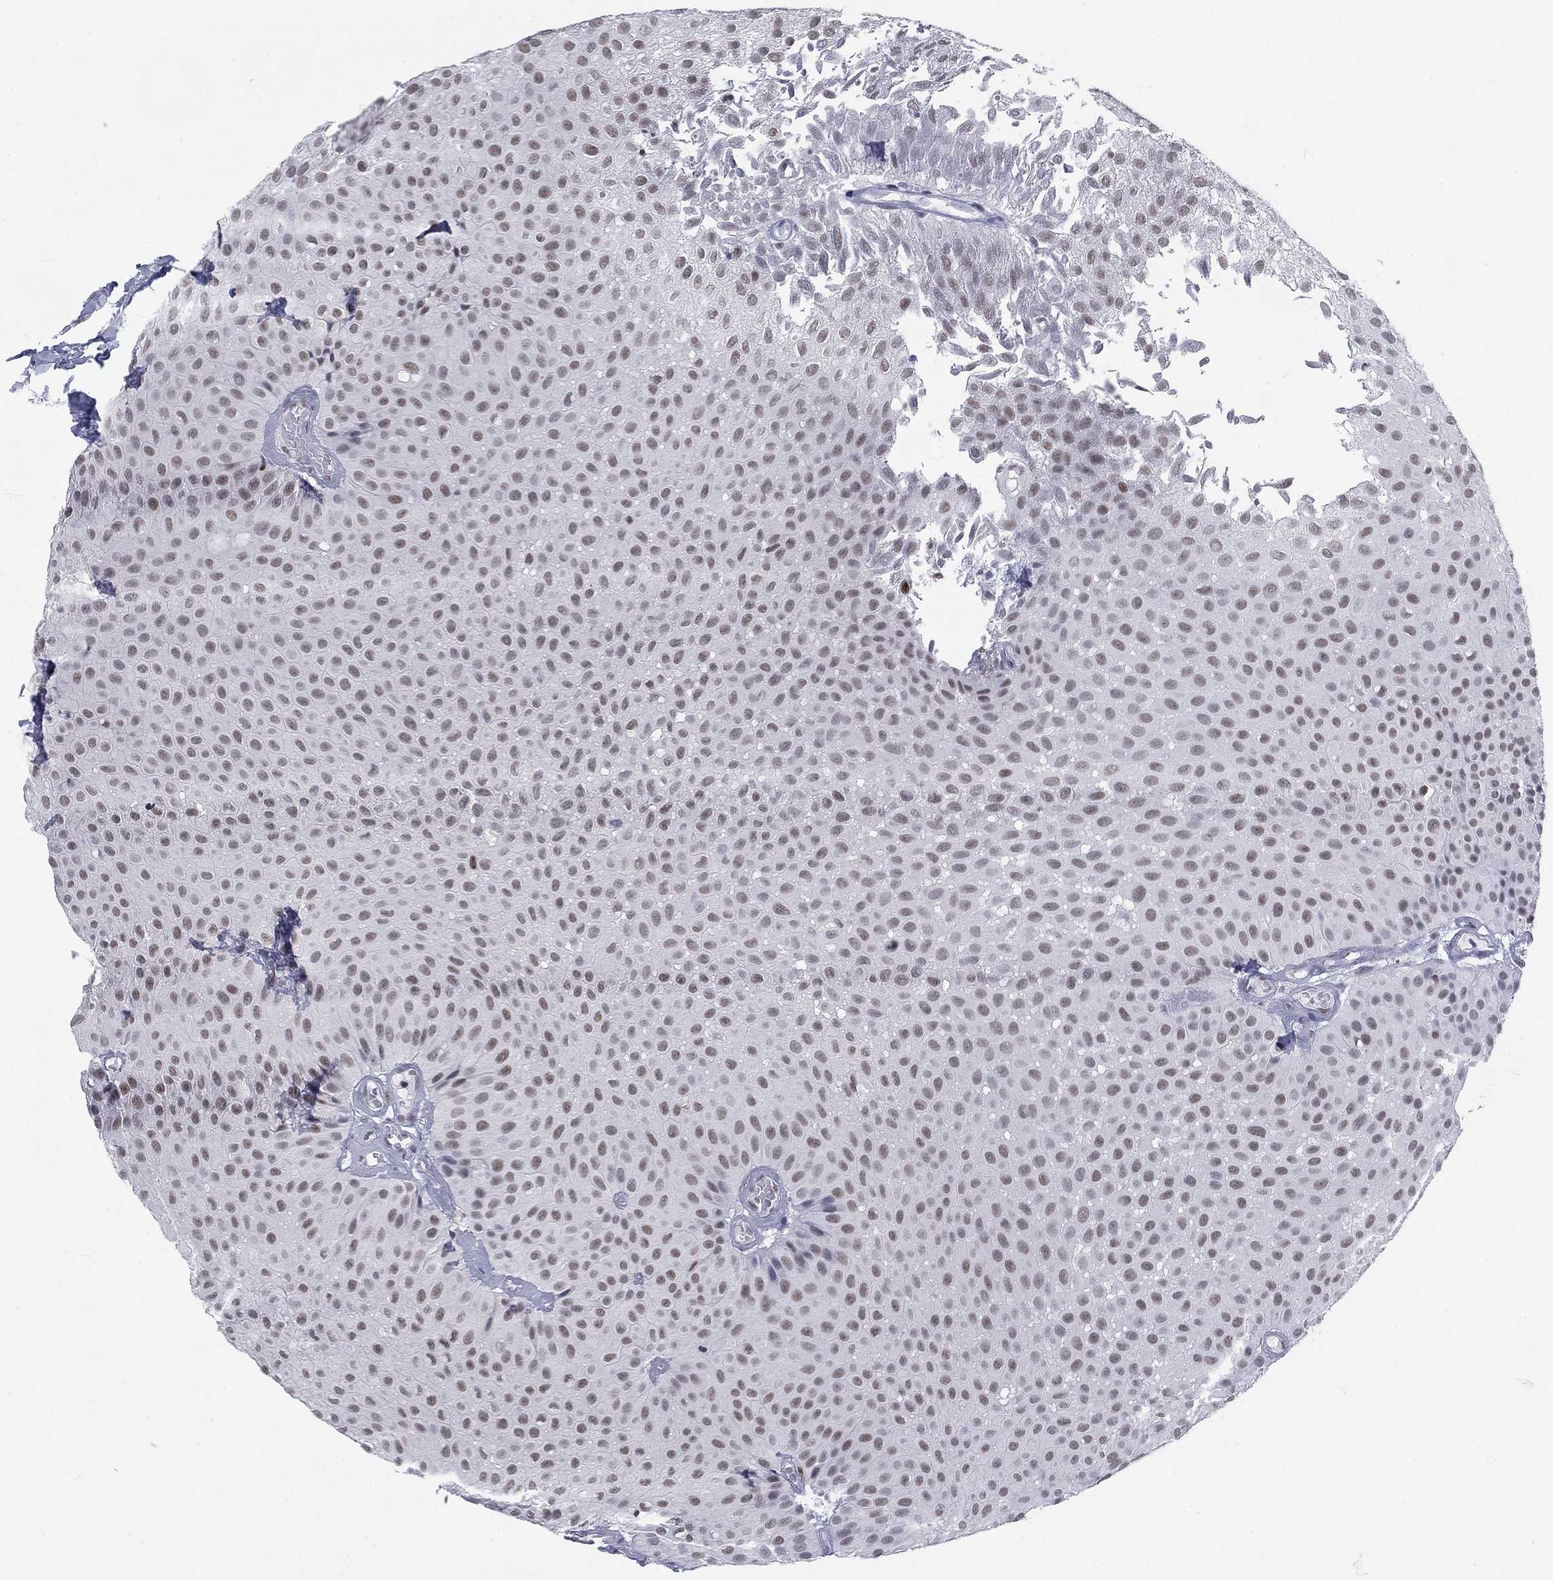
{"staining": {"intensity": "strong", "quantity": "<25%", "location": "nuclear"}, "tissue": "urothelial cancer", "cell_type": "Tumor cells", "image_type": "cancer", "snomed": [{"axis": "morphology", "description": "Urothelial carcinoma, Low grade"}, {"axis": "topography", "description": "Urinary bladder"}], "caption": "There is medium levels of strong nuclear staining in tumor cells of urothelial cancer, as demonstrated by immunohistochemical staining (brown color).", "gene": "FYTTD1", "patient": {"sex": "male", "age": 64}}